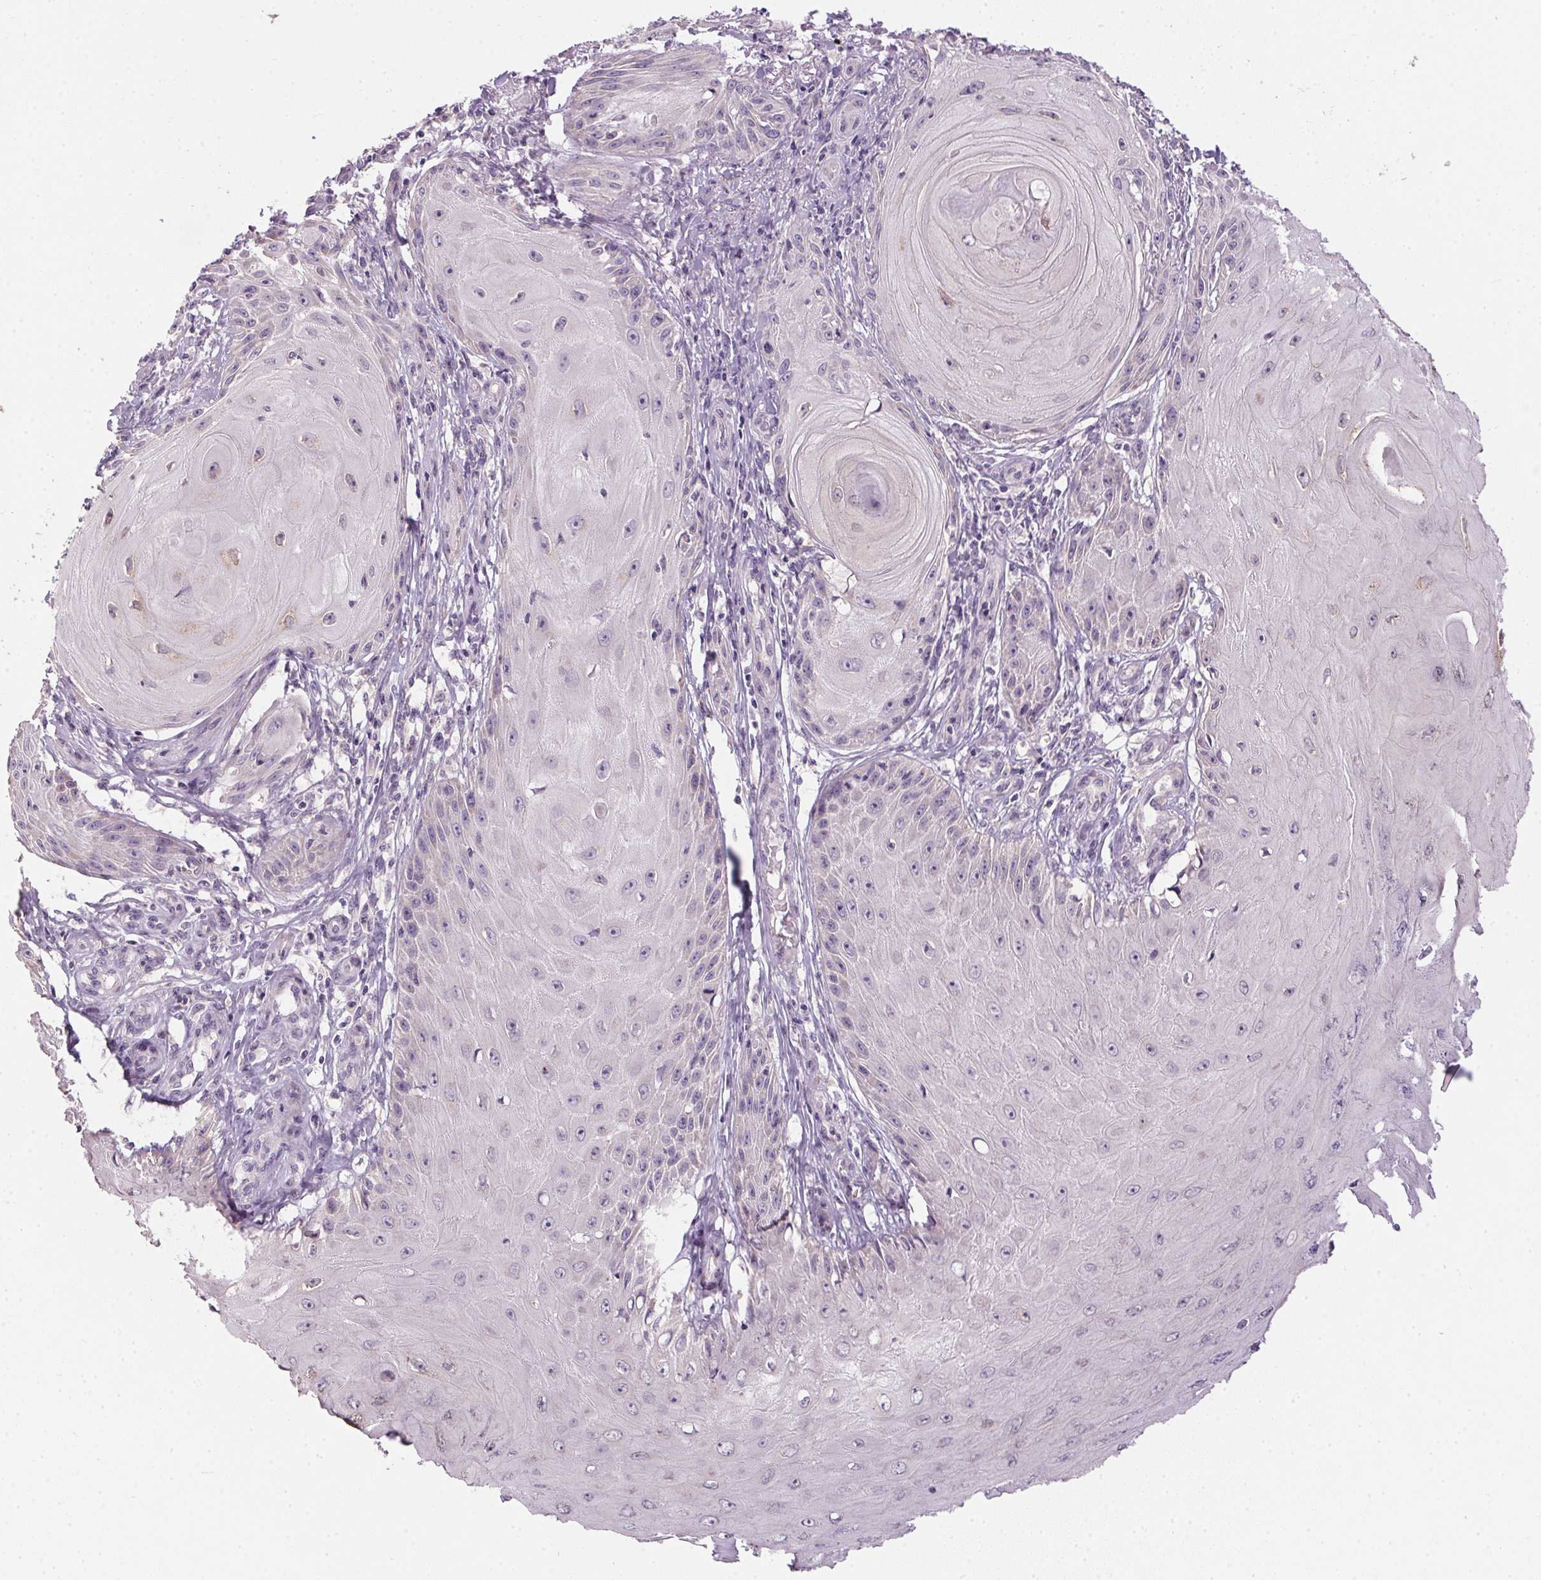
{"staining": {"intensity": "negative", "quantity": "none", "location": "none"}, "tissue": "skin cancer", "cell_type": "Tumor cells", "image_type": "cancer", "snomed": [{"axis": "morphology", "description": "Squamous cell carcinoma, NOS"}, {"axis": "topography", "description": "Skin"}], "caption": "Image shows no significant protein staining in tumor cells of skin squamous cell carcinoma.", "gene": "SPACA9", "patient": {"sex": "female", "age": 77}}